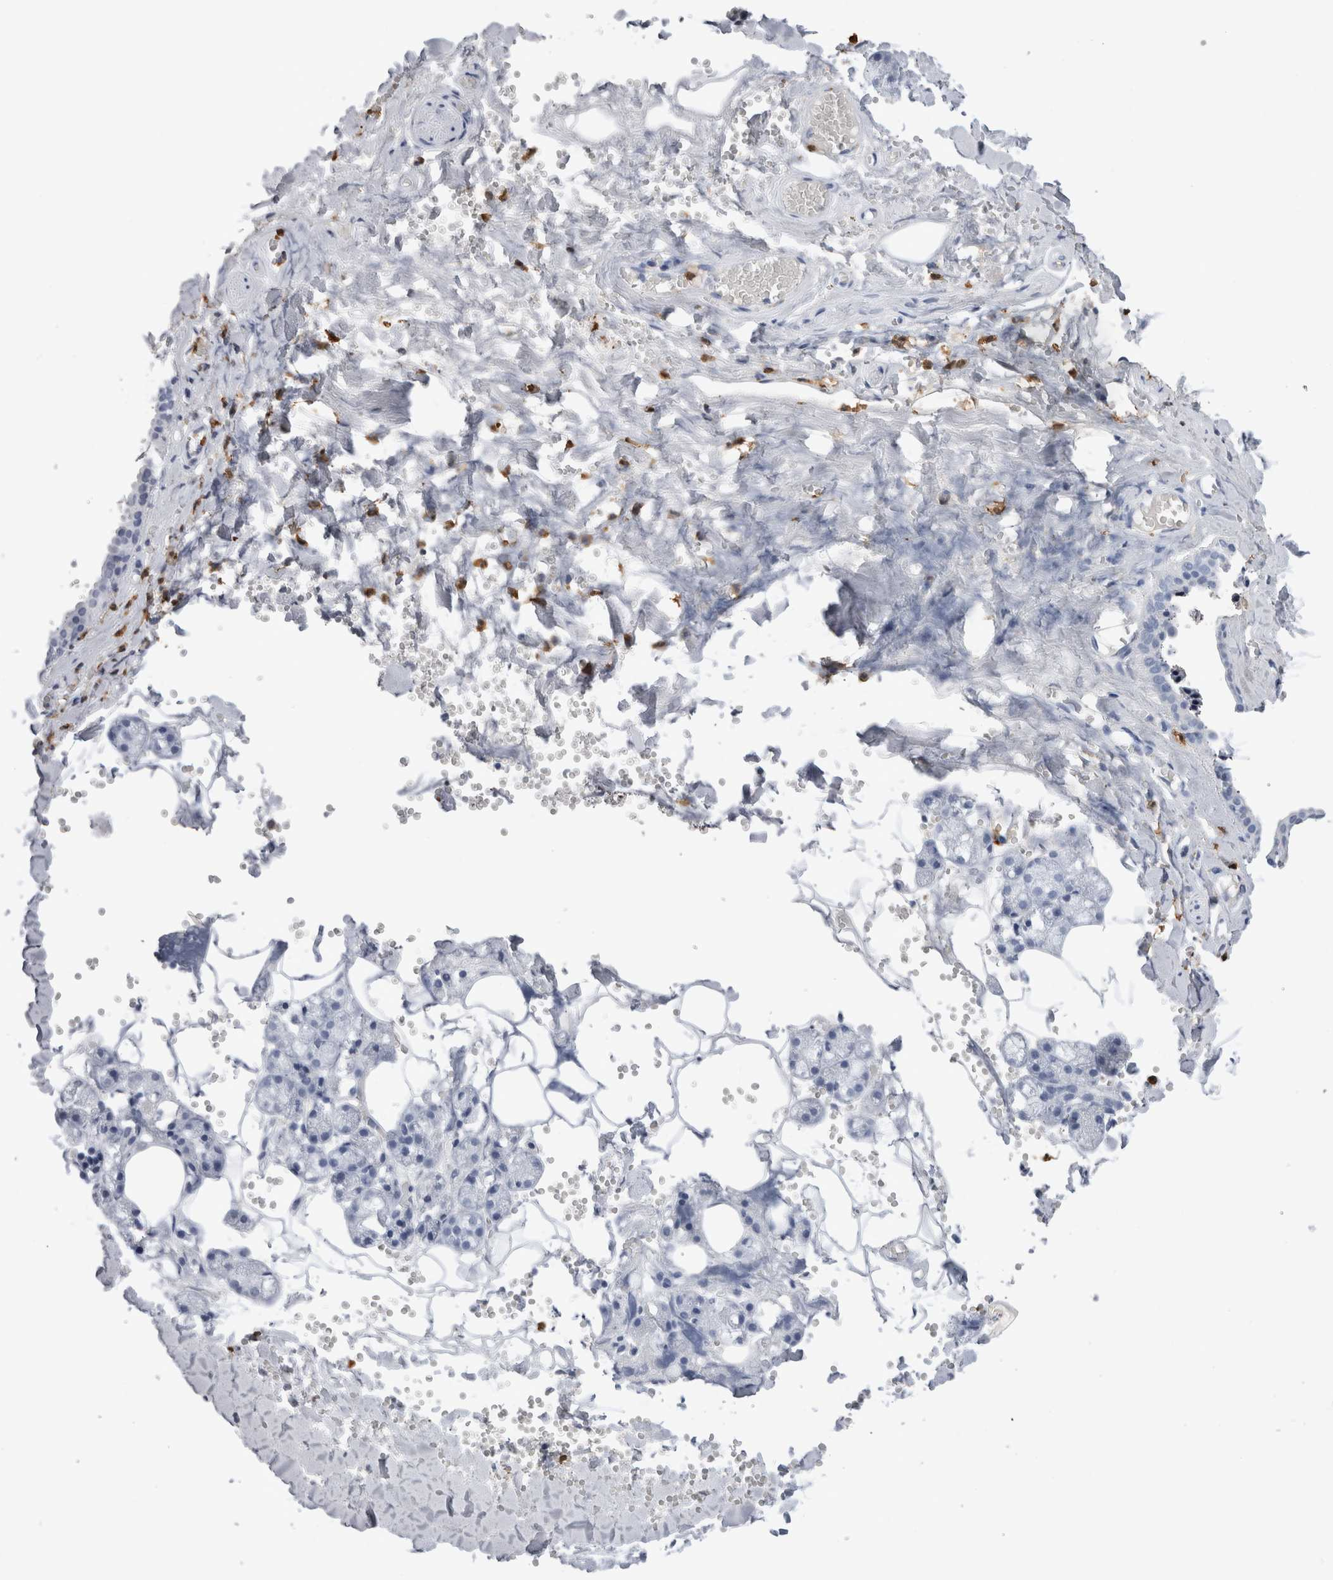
{"staining": {"intensity": "negative", "quantity": "none", "location": "none"}, "tissue": "salivary gland", "cell_type": "Glandular cells", "image_type": "normal", "snomed": [{"axis": "morphology", "description": "Normal tissue, NOS"}, {"axis": "topography", "description": "Salivary gland"}], "caption": "The immunohistochemistry (IHC) photomicrograph has no significant staining in glandular cells of salivary gland.", "gene": "S100A12", "patient": {"sex": "male", "age": 62}}